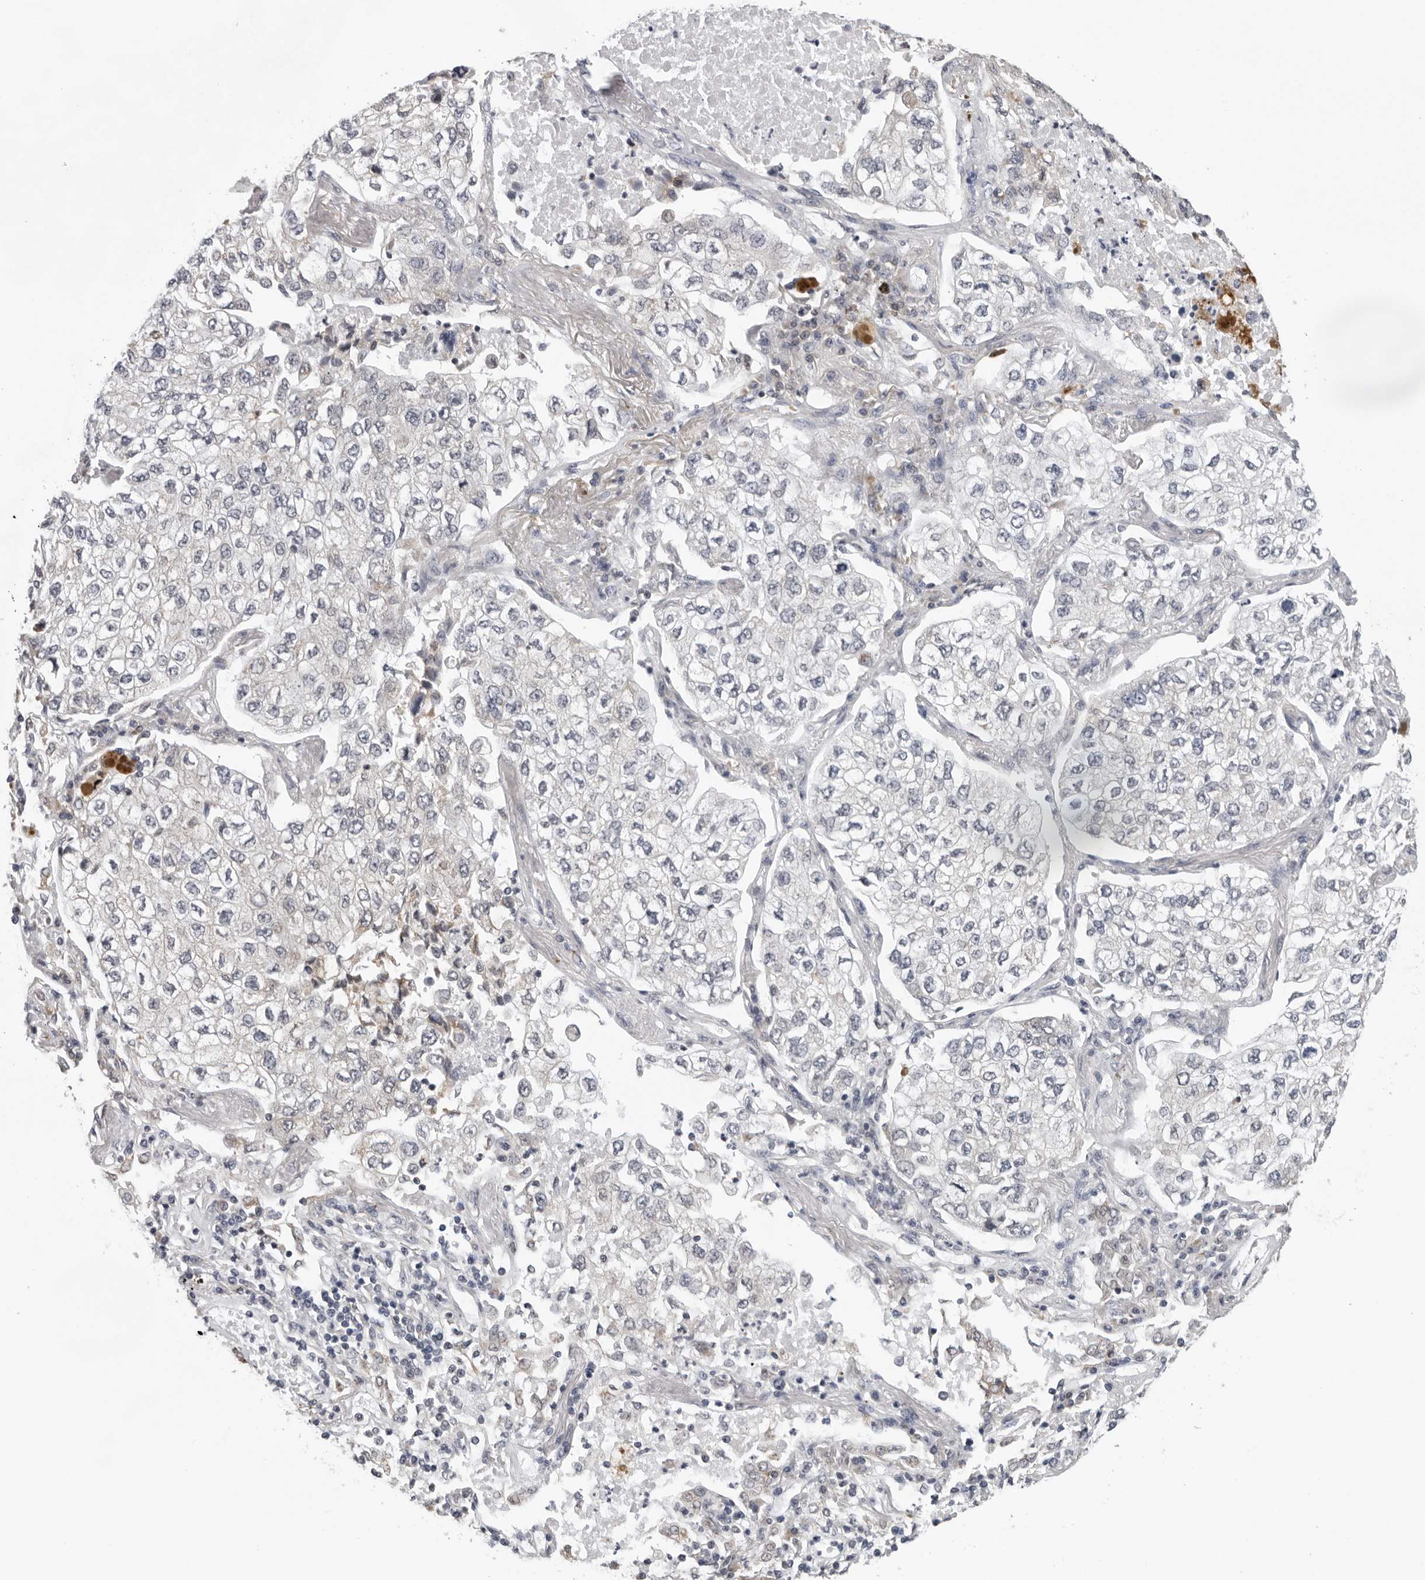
{"staining": {"intensity": "negative", "quantity": "none", "location": "none"}, "tissue": "lung cancer", "cell_type": "Tumor cells", "image_type": "cancer", "snomed": [{"axis": "morphology", "description": "Adenocarcinoma, NOS"}, {"axis": "topography", "description": "Lung"}], "caption": "Immunohistochemical staining of human lung adenocarcinoma reveals no significant expression in tumor cells.", "gene": "CPT2", "patient": {"sex": "male", "age": 63}}